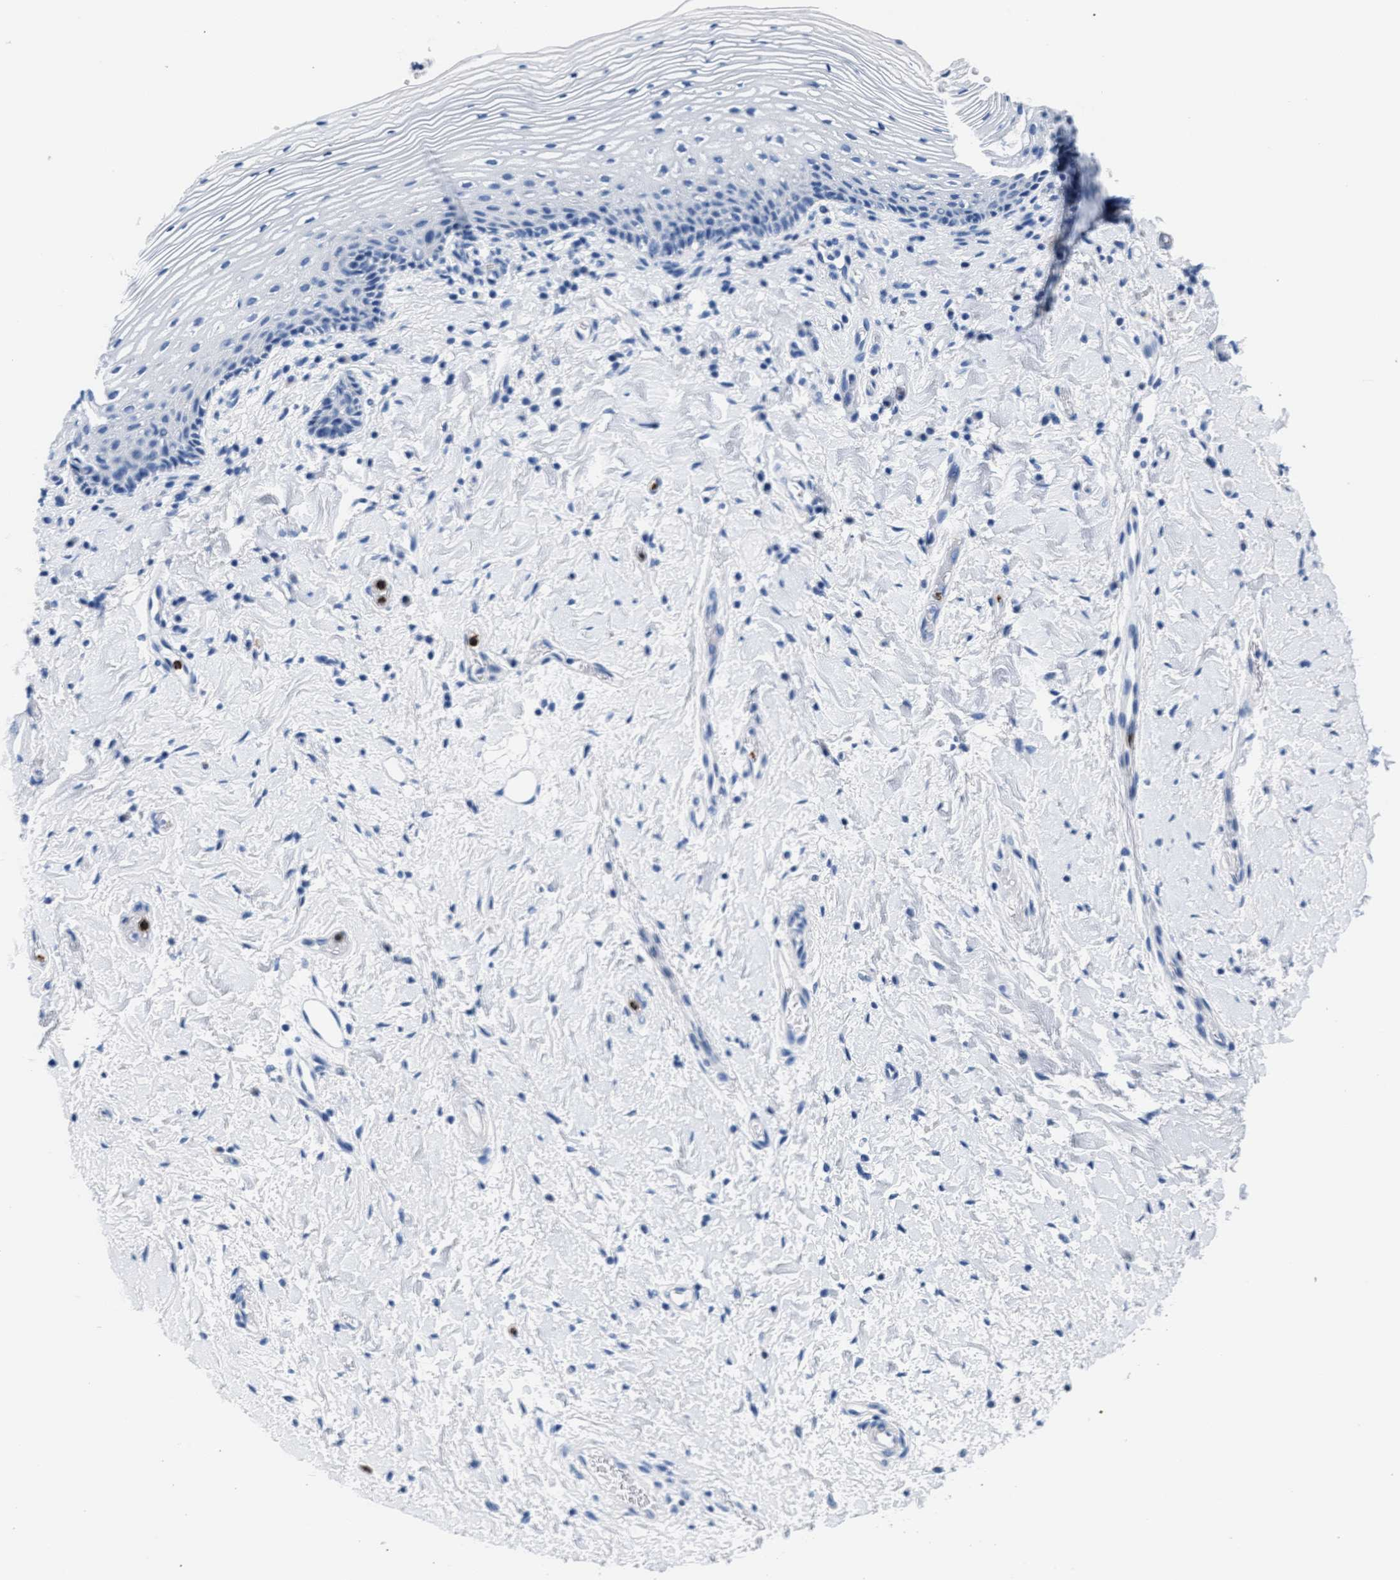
{"staining": {"intensity": "negative", "quantity": "none", "location": "none"}, "tissue": "vagina", "cell_type": "Squamous epithelial cells", "image_type": "normal", "snomed": [{"axis": "morphology", "description": "Normal tissue, NOS"}, {"axis": "topography", "description": "Vagina"}], "caption": "Vagina stained for a protein using immunohistochemistry (IHC) shows no staining squamous epithelial cells.", "gene": "MMP8", "patient": {"sex": "female", "age": 60}}